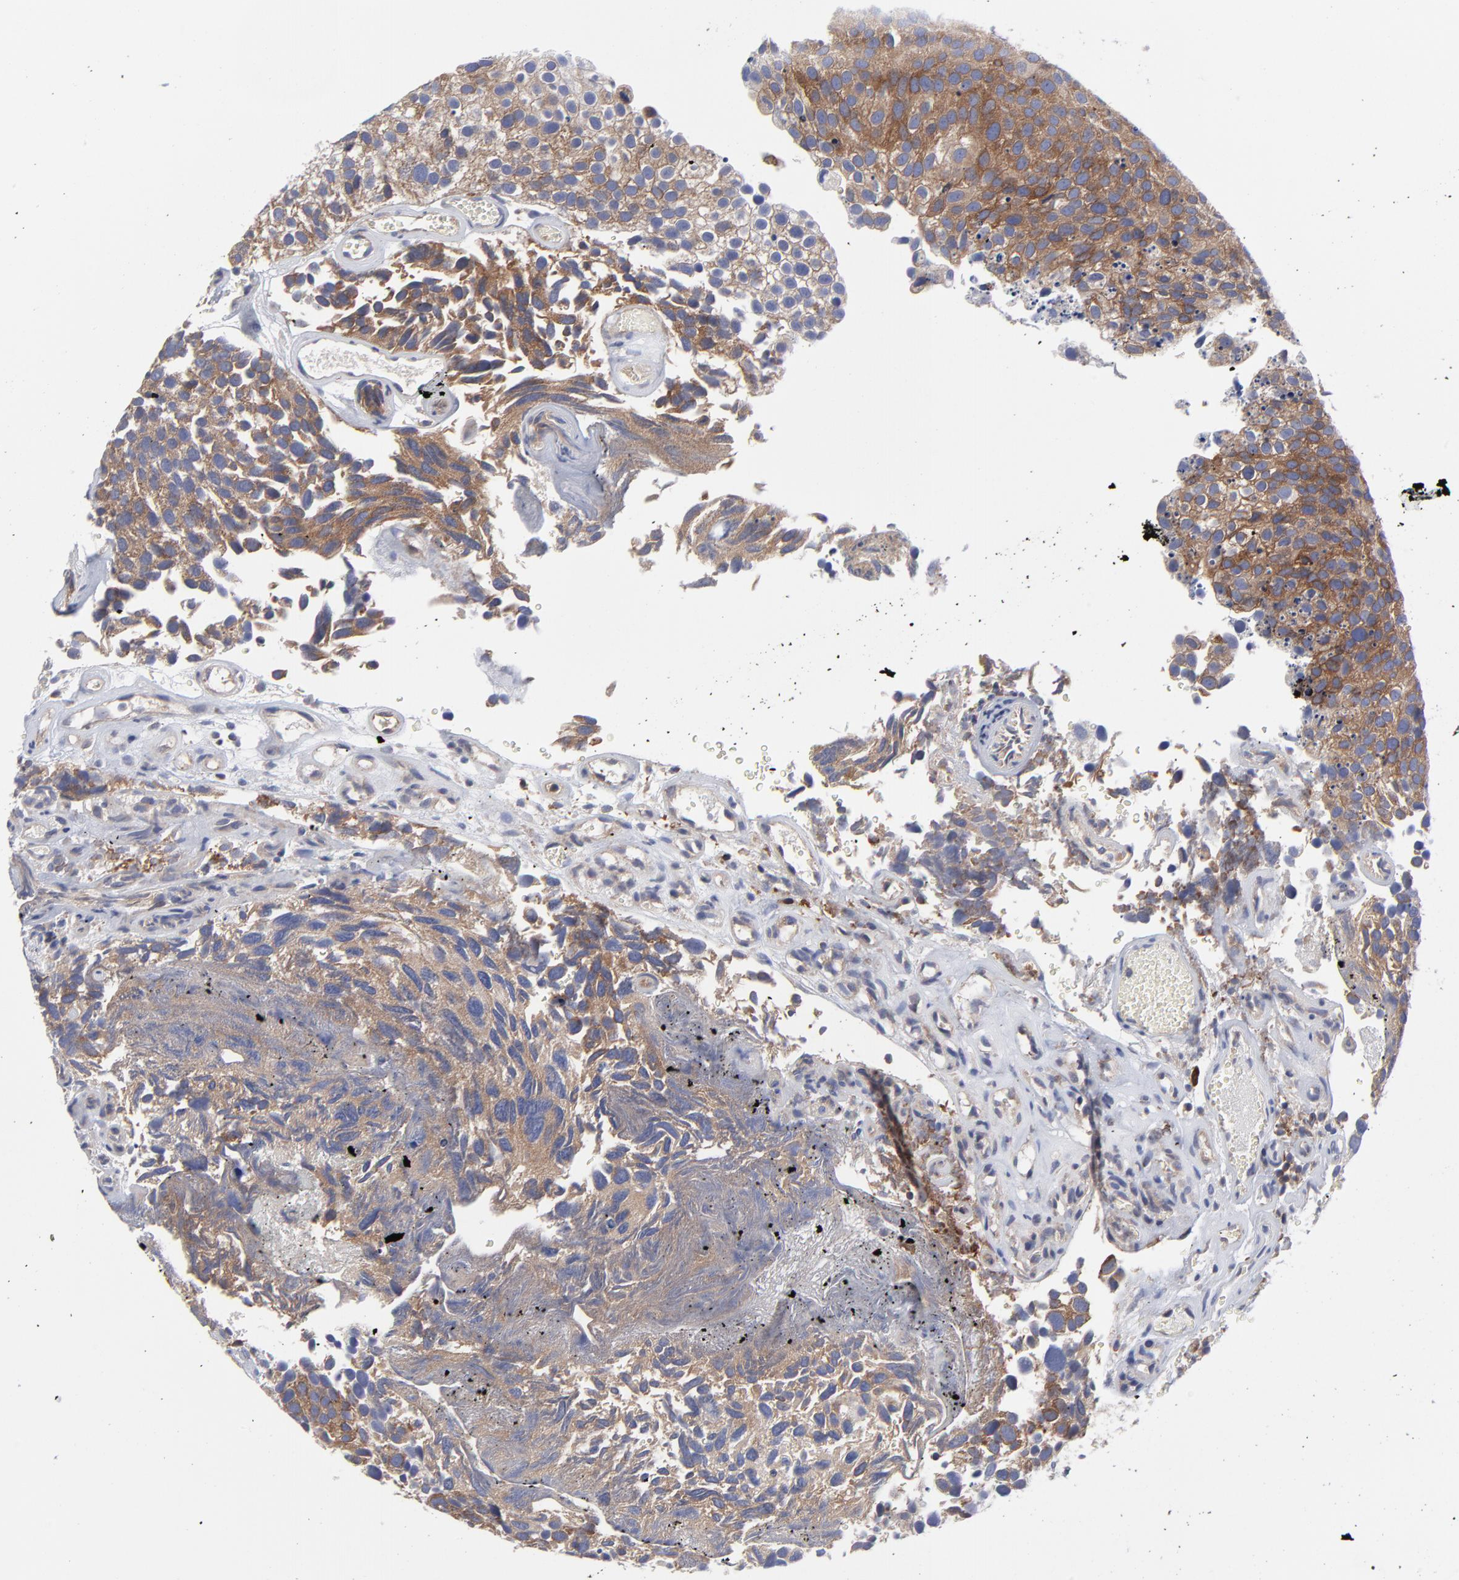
{"staining": {"intensity": "moderate", "quantity": ">75%", "location": "cytoplasmic/membranous"}, "tissue": "urothelial cancer", "cell_type": "Tumor cells", "image_type": "cancer", "snomed": [{"axis": "morphology", "description": "Urothelial carcinoma, High grade"}, {"axis": "topography", "description": "Urinary bladder"}], "caption": "Immunohistochemical staining of human urothelial carcinoma (high-grade) exhibits moderate cytoplasmic/membranous protein staining in about >75% of tumor cells.", "gene": "NFKBIA", "patient": {"sex": "male", "age": 72}}